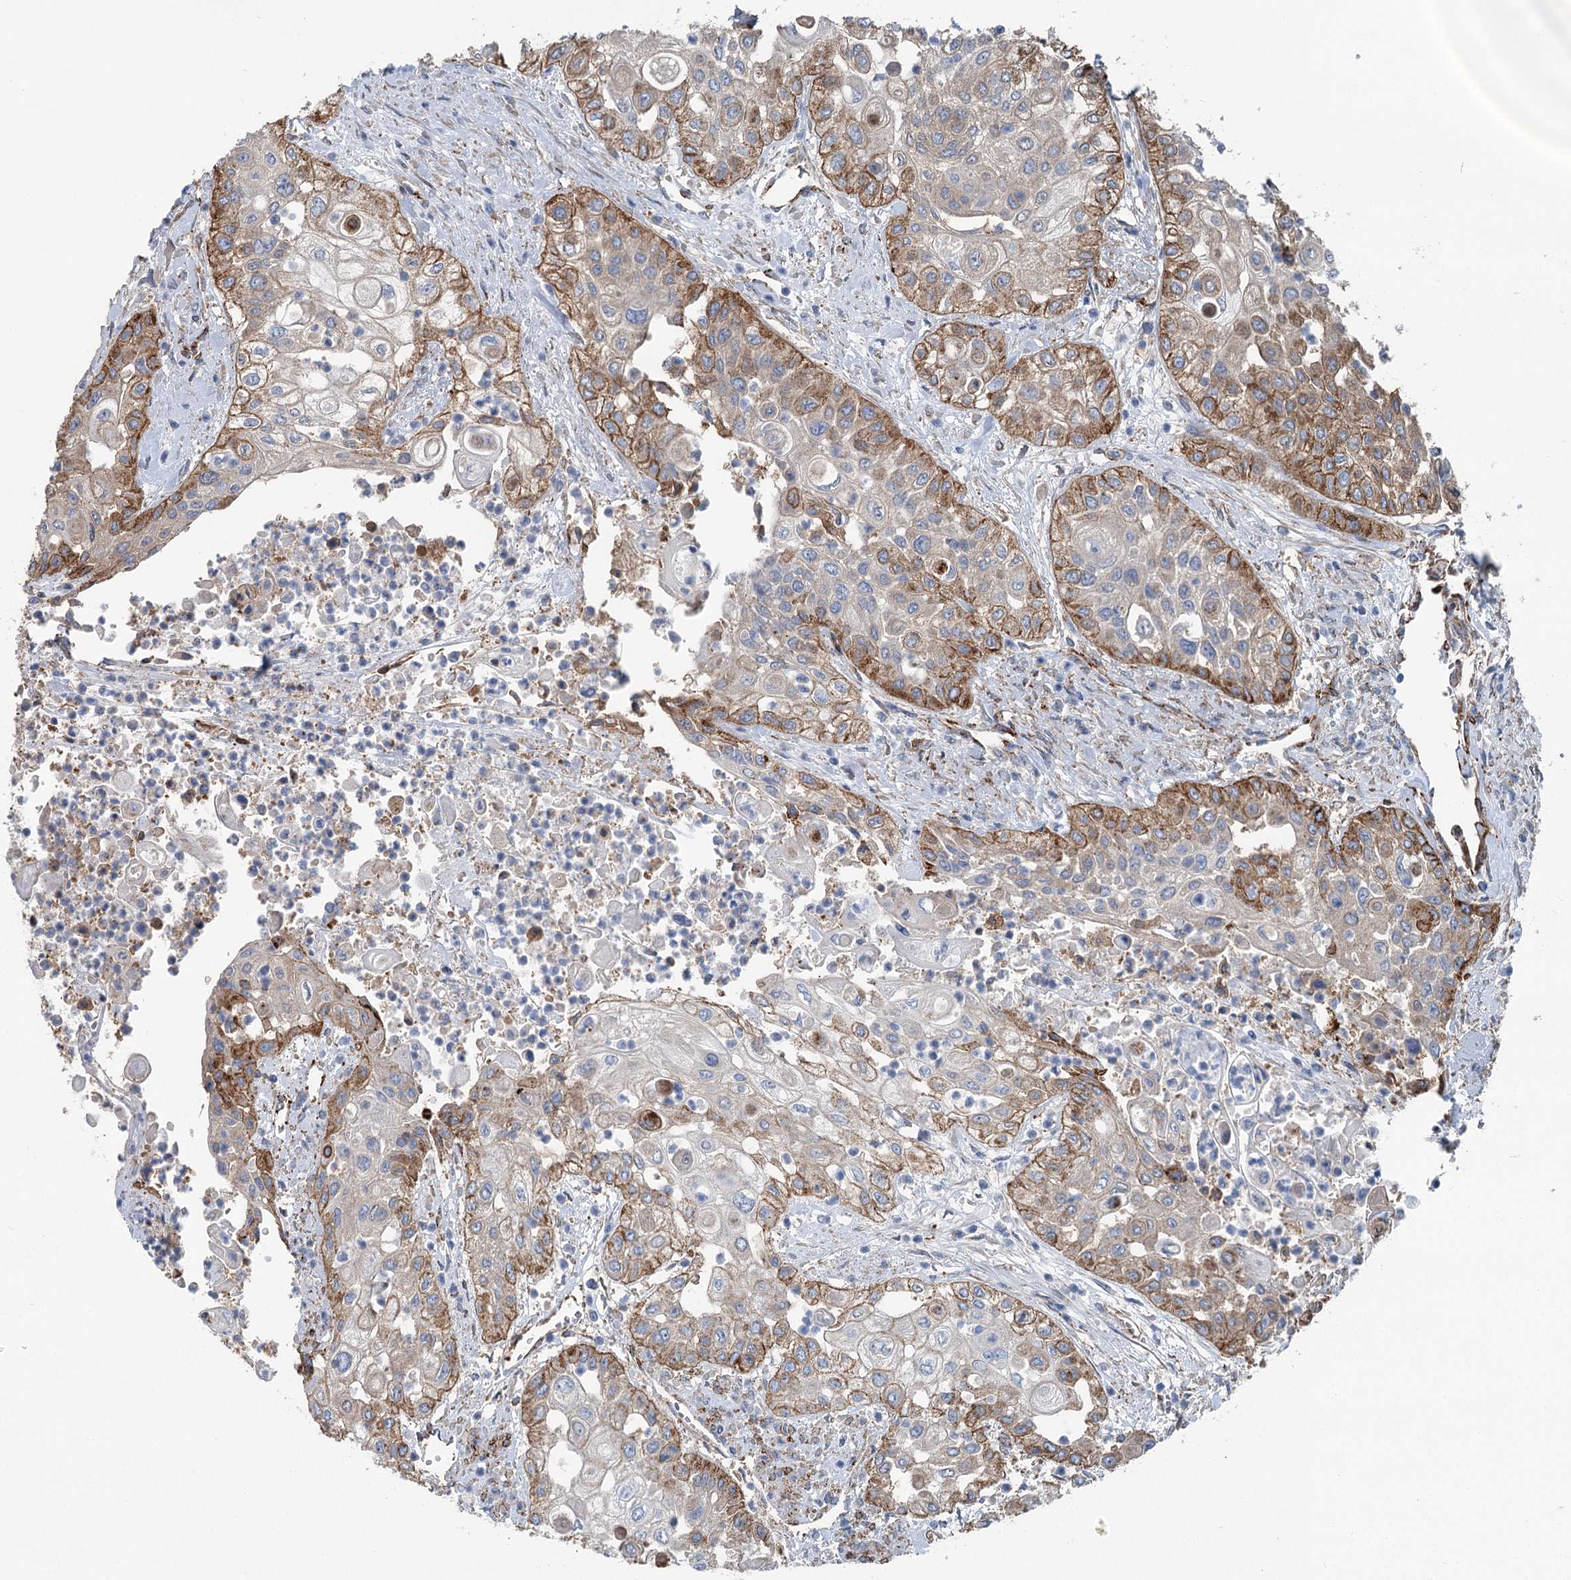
{"staining": {"intensity": "moderate", "quantity": "<25%", "location": "cytoplasmic/membranous"}, "tissue": "urothelial cancer", "cell_type": "Tumor cells", "image_type": "cancer", "snomed": [{"axis": "morphology", "description": "Urothelial carcinoma, High grade"}, {"axis": "topography", "description": "Urinary bladder"}], "caption": "Tumor cells reveal moderate cytoplasmic/membranous staining in about <25% of cells in urothelial carcinoma (high-grade). (Brightfield microscopy of DAB IHC at high magnification).", "gene": "IQSEC1", "patient": {"sex": "female", "age": 79}}